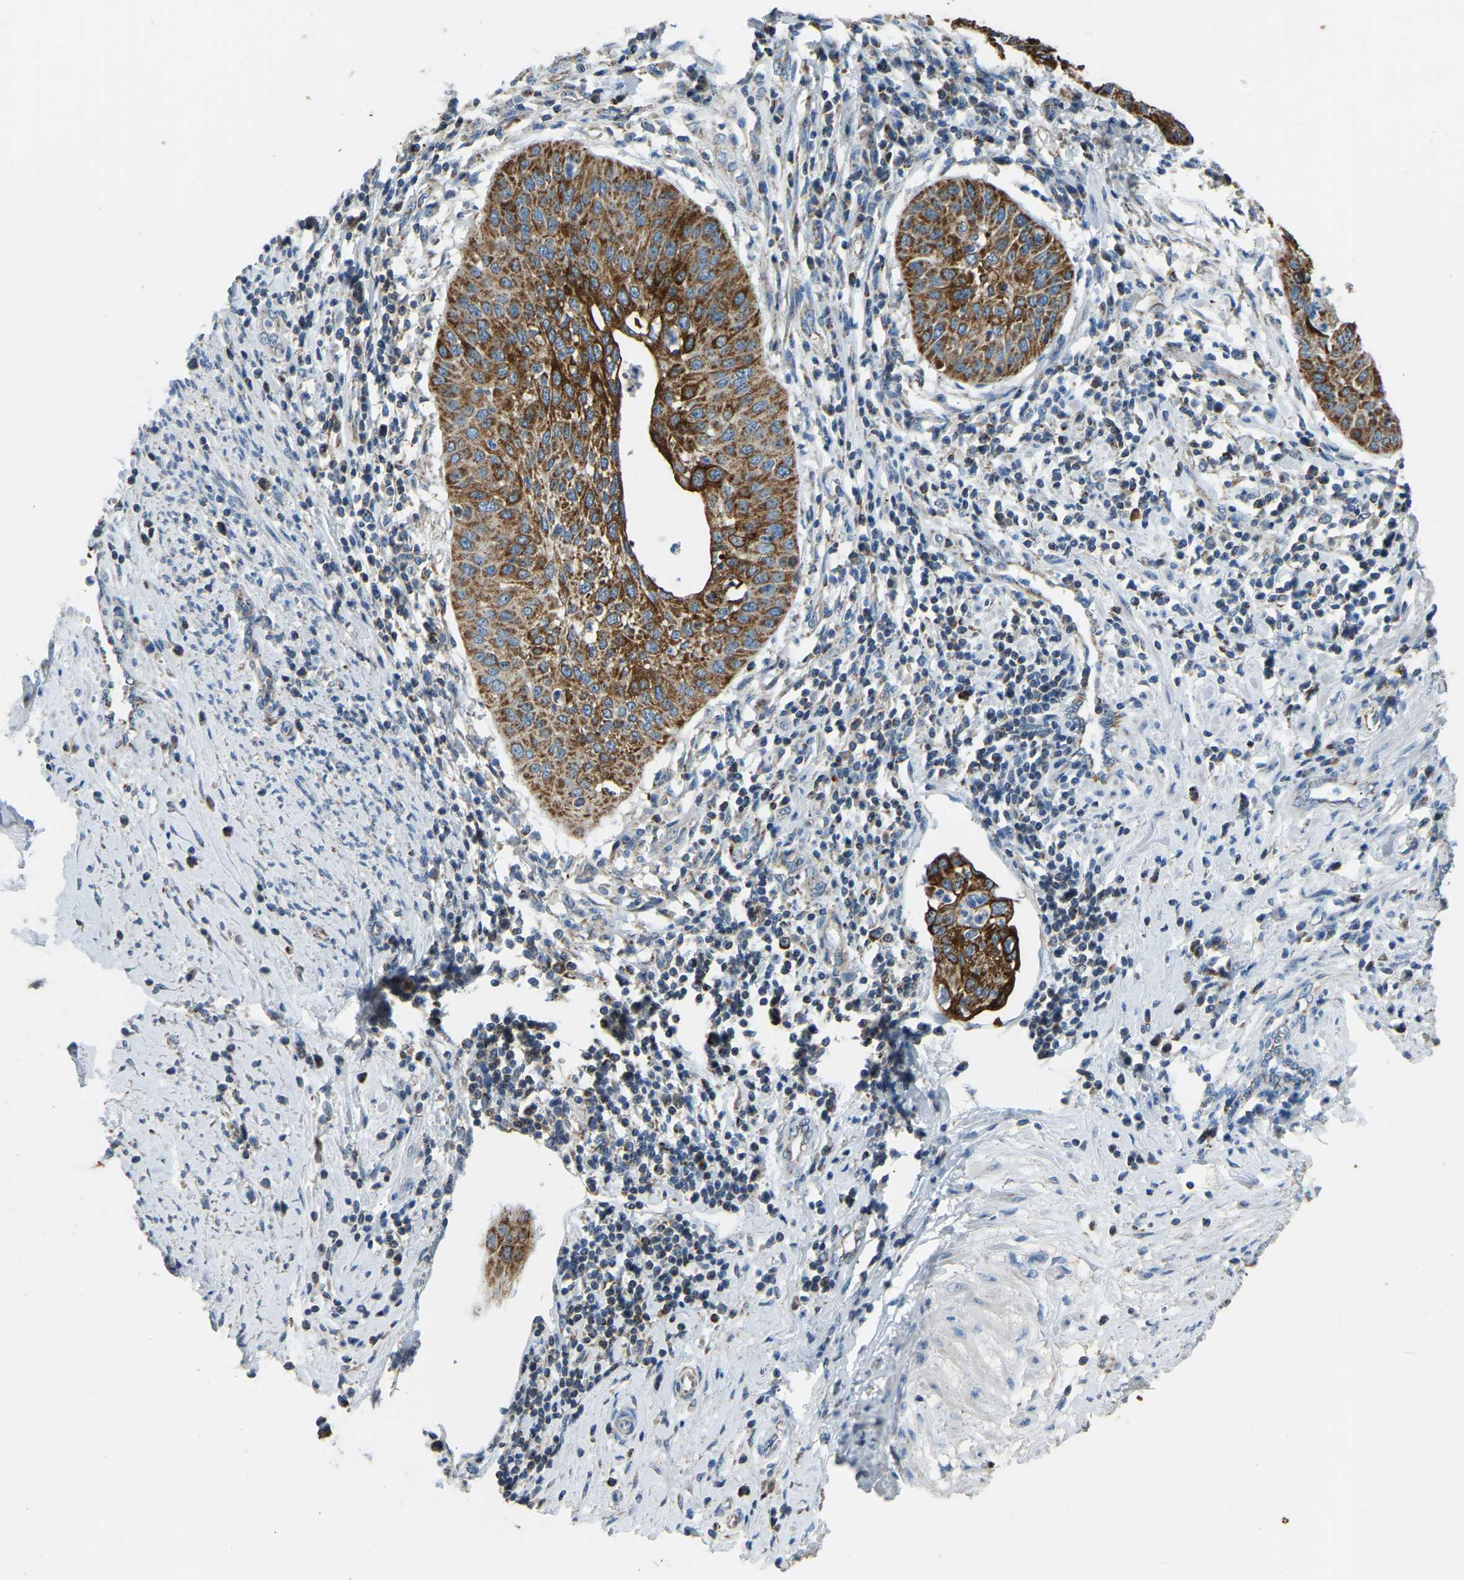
{"staining": {"intensity": "strong", "quantity": ">75%", "location": "cytoplasmic/membranous"}, "tissue": "cervical cancer", "cell_type": "Tumor cells", "image_type": "cancer", "snomed": [{"axis": "morphology", "description": "Normal tissue, NOS"}, {"axis": "morphology", "description": "Squamous cell carcinoma, NOS"}, {"axis": "topography", "description": "Cervix"}], "caption": "Immunohistochemical staining of human cervical cancer (squamous cell carcinoma) displays high levels of strong cytoplasmic/membranous expression in about >75% of tumor cells.", "gene": "ZNF200", "patient": {"sex": "female", "age": 39}}